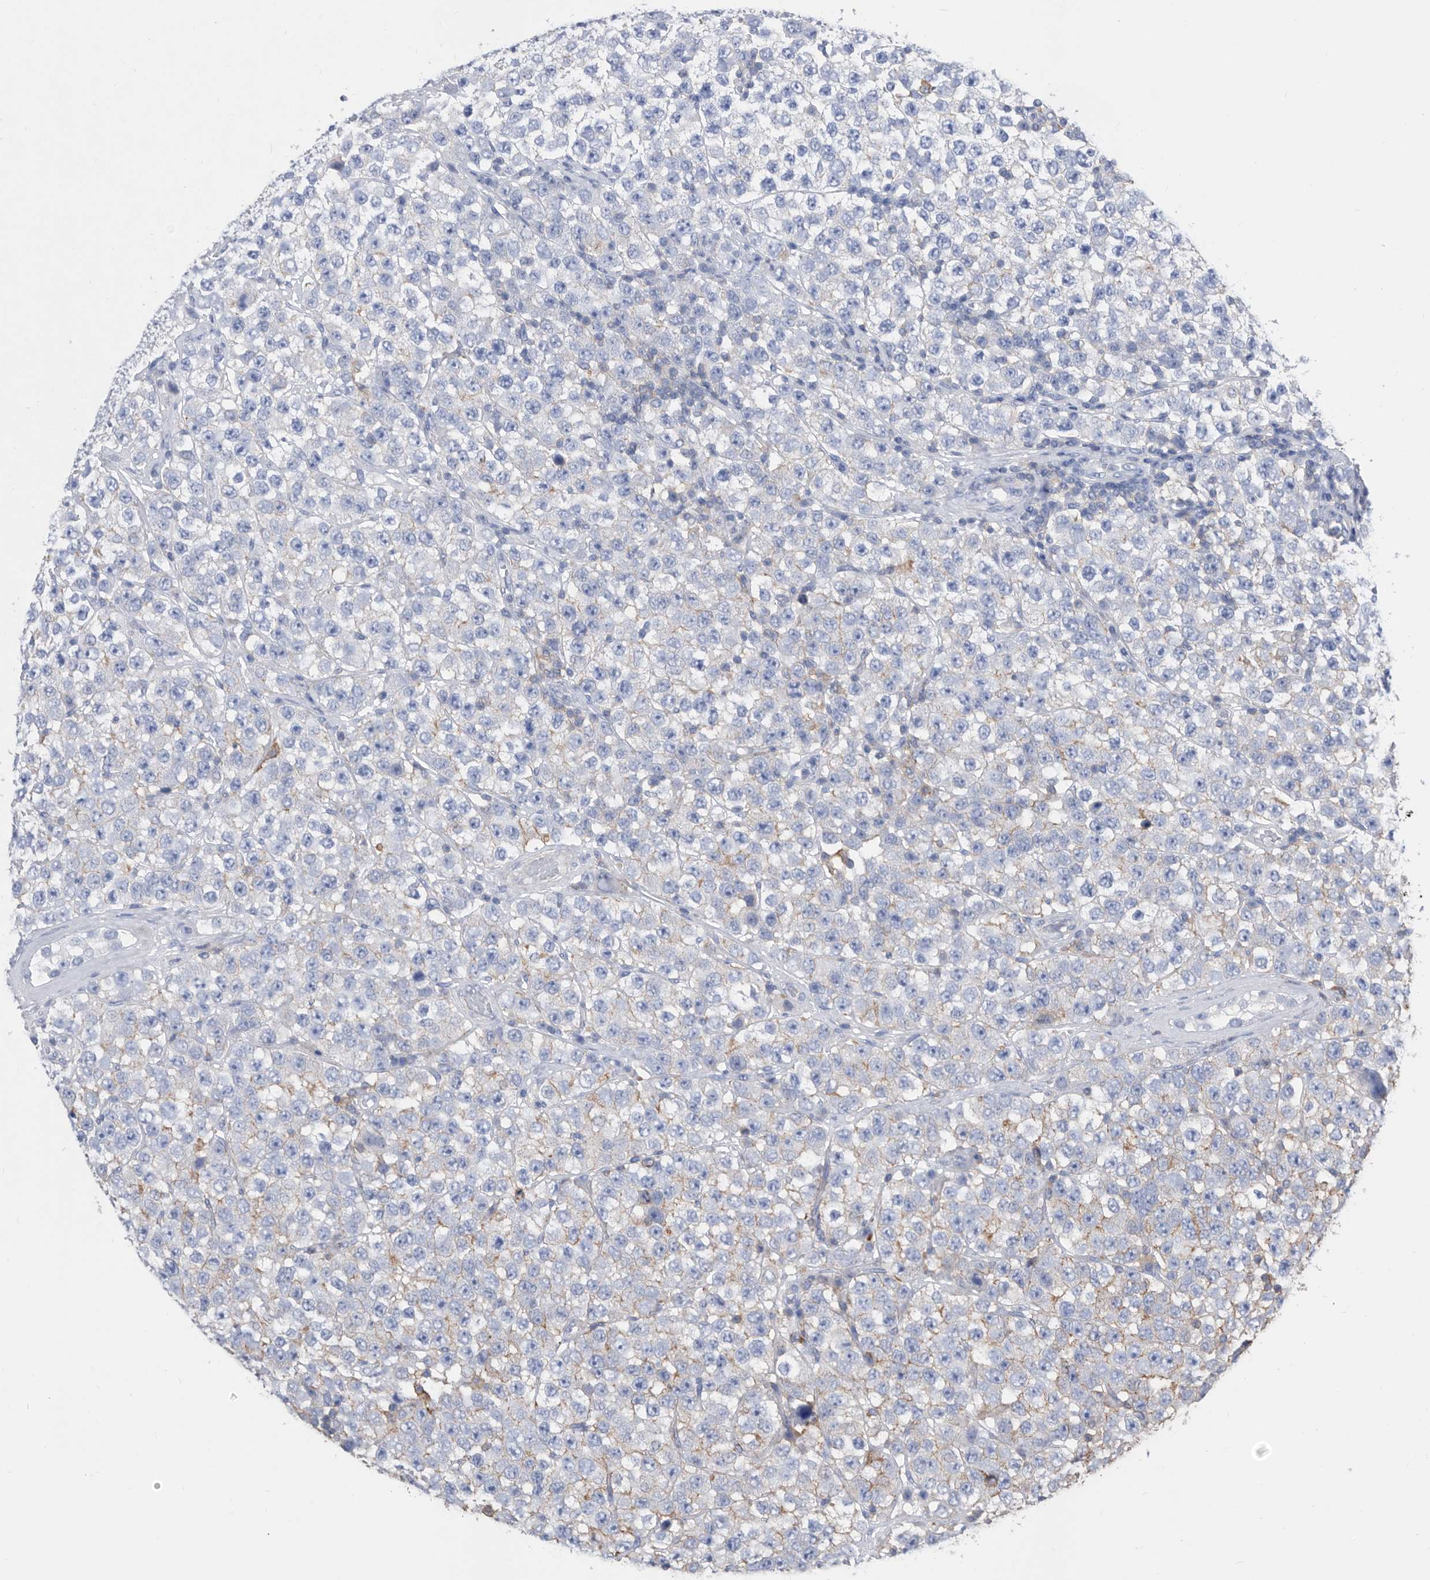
{"staining": {"intensity": "negative", "quantity": "none", "location": "none"}, "tissue": "testis cancer", "cell_type": "Tumor cells", "image_type": "cancer", "snomed": [{"axis": "morphology", "description": "Seminoma, NOS"}, {"axis": "topography", "description": "Testis"}], "caption": "Immunohistochemistry of testis cancer (seminoma) reveals no expression in tumor cells.", "gene": "MS4A4A", "patient": {"sex": "male", "age": 28}}